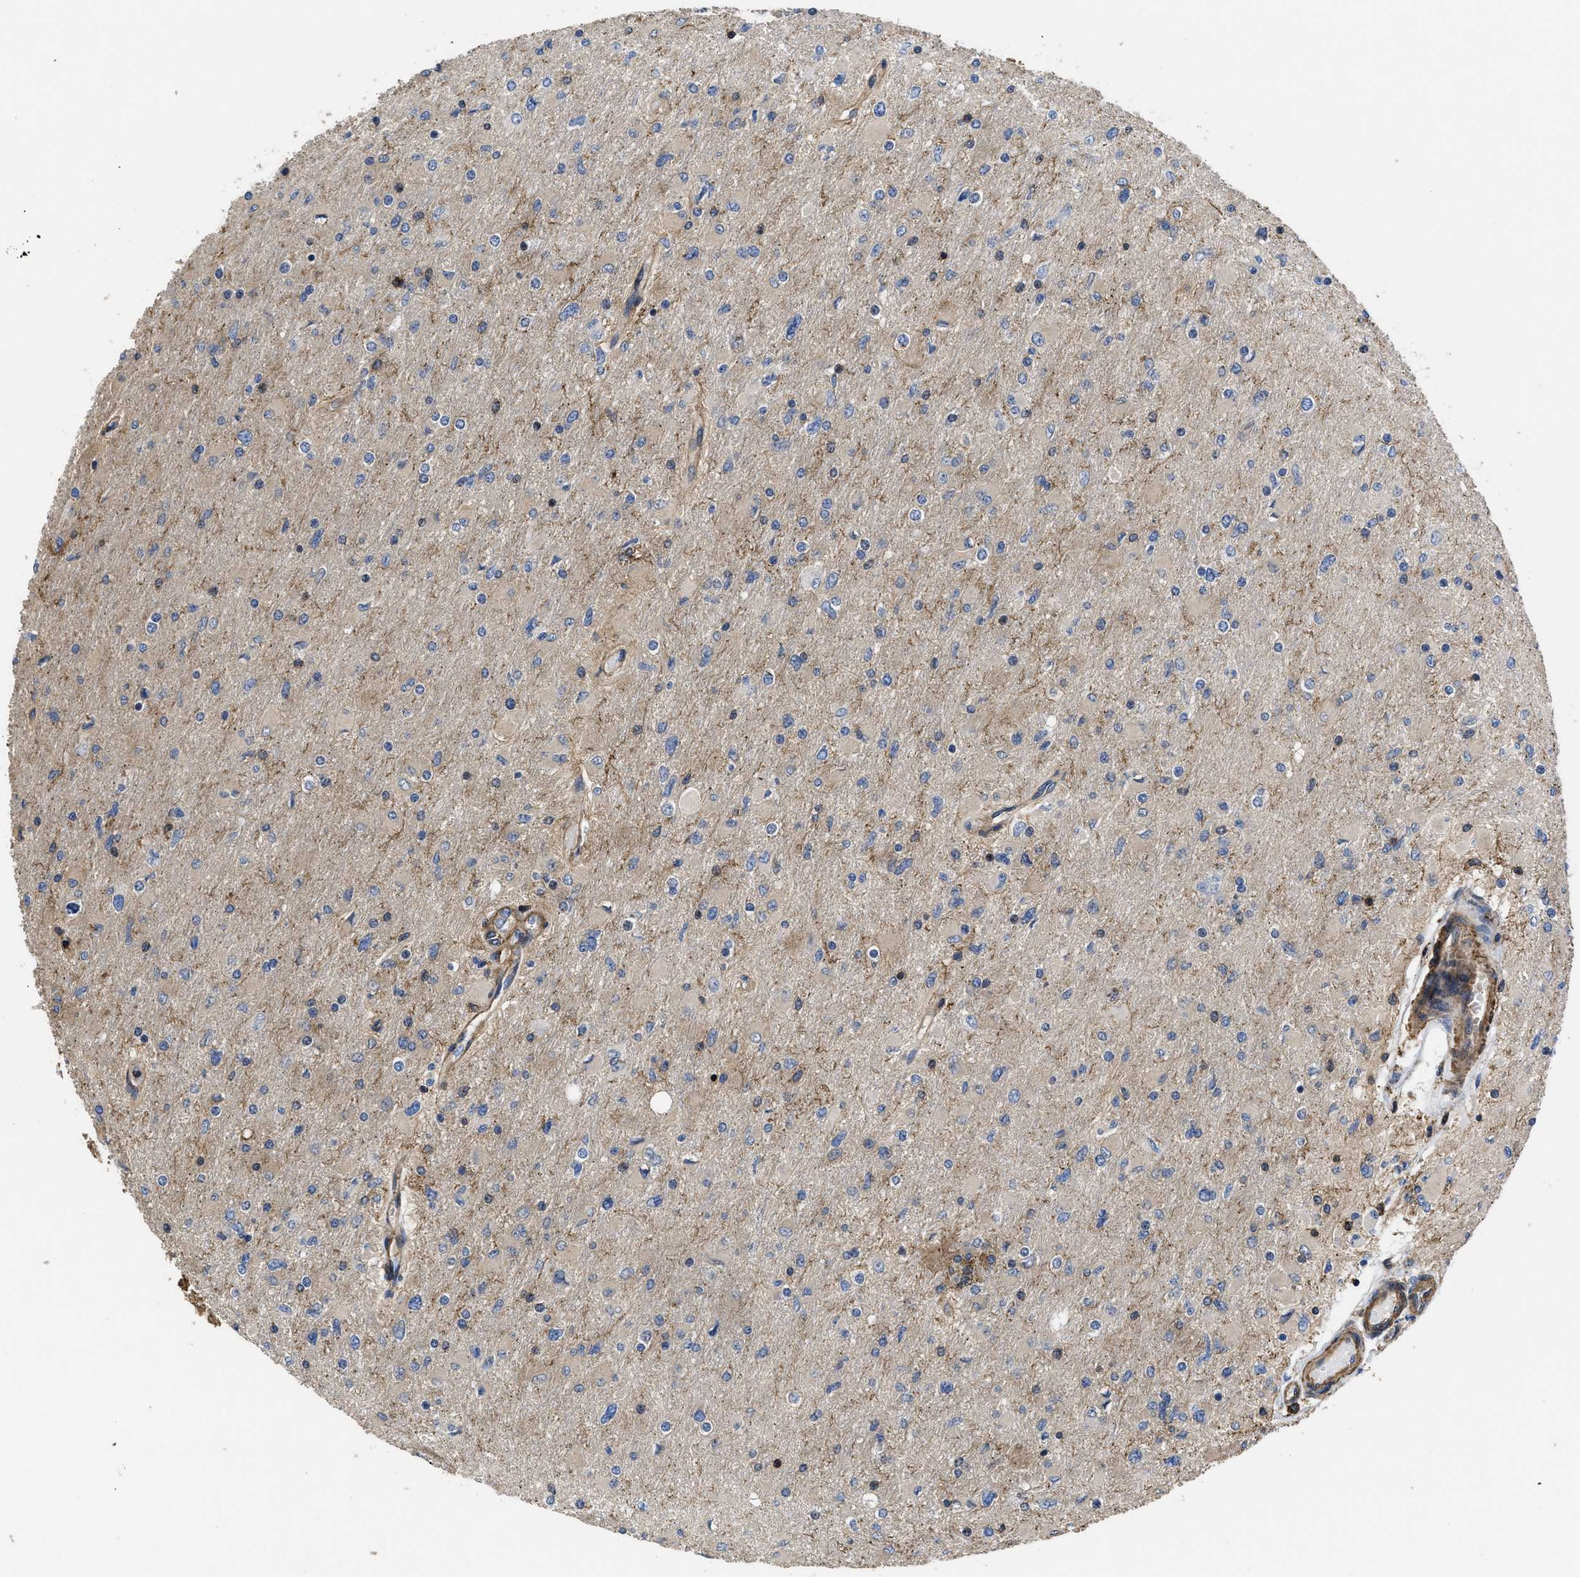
{"staining": {"intensity": "negative", "quantity": "none", "location": "none"}, "tissue": "glioma", "cell_type": "Tumor cells", "image_type": "cancer", "snomed": [{"axis": "morphology", "description": "Glioma, malignant, High grade"}, {"axis": "topography", "description": "Cerebral cortex"}], "caption": "Malignant glioma (high-grade) was stained to show a protein in brown. There is no significant expression in tumor cells.", "gene": "SCUBE2", "patient": {"sex": "female", "age": 36}}